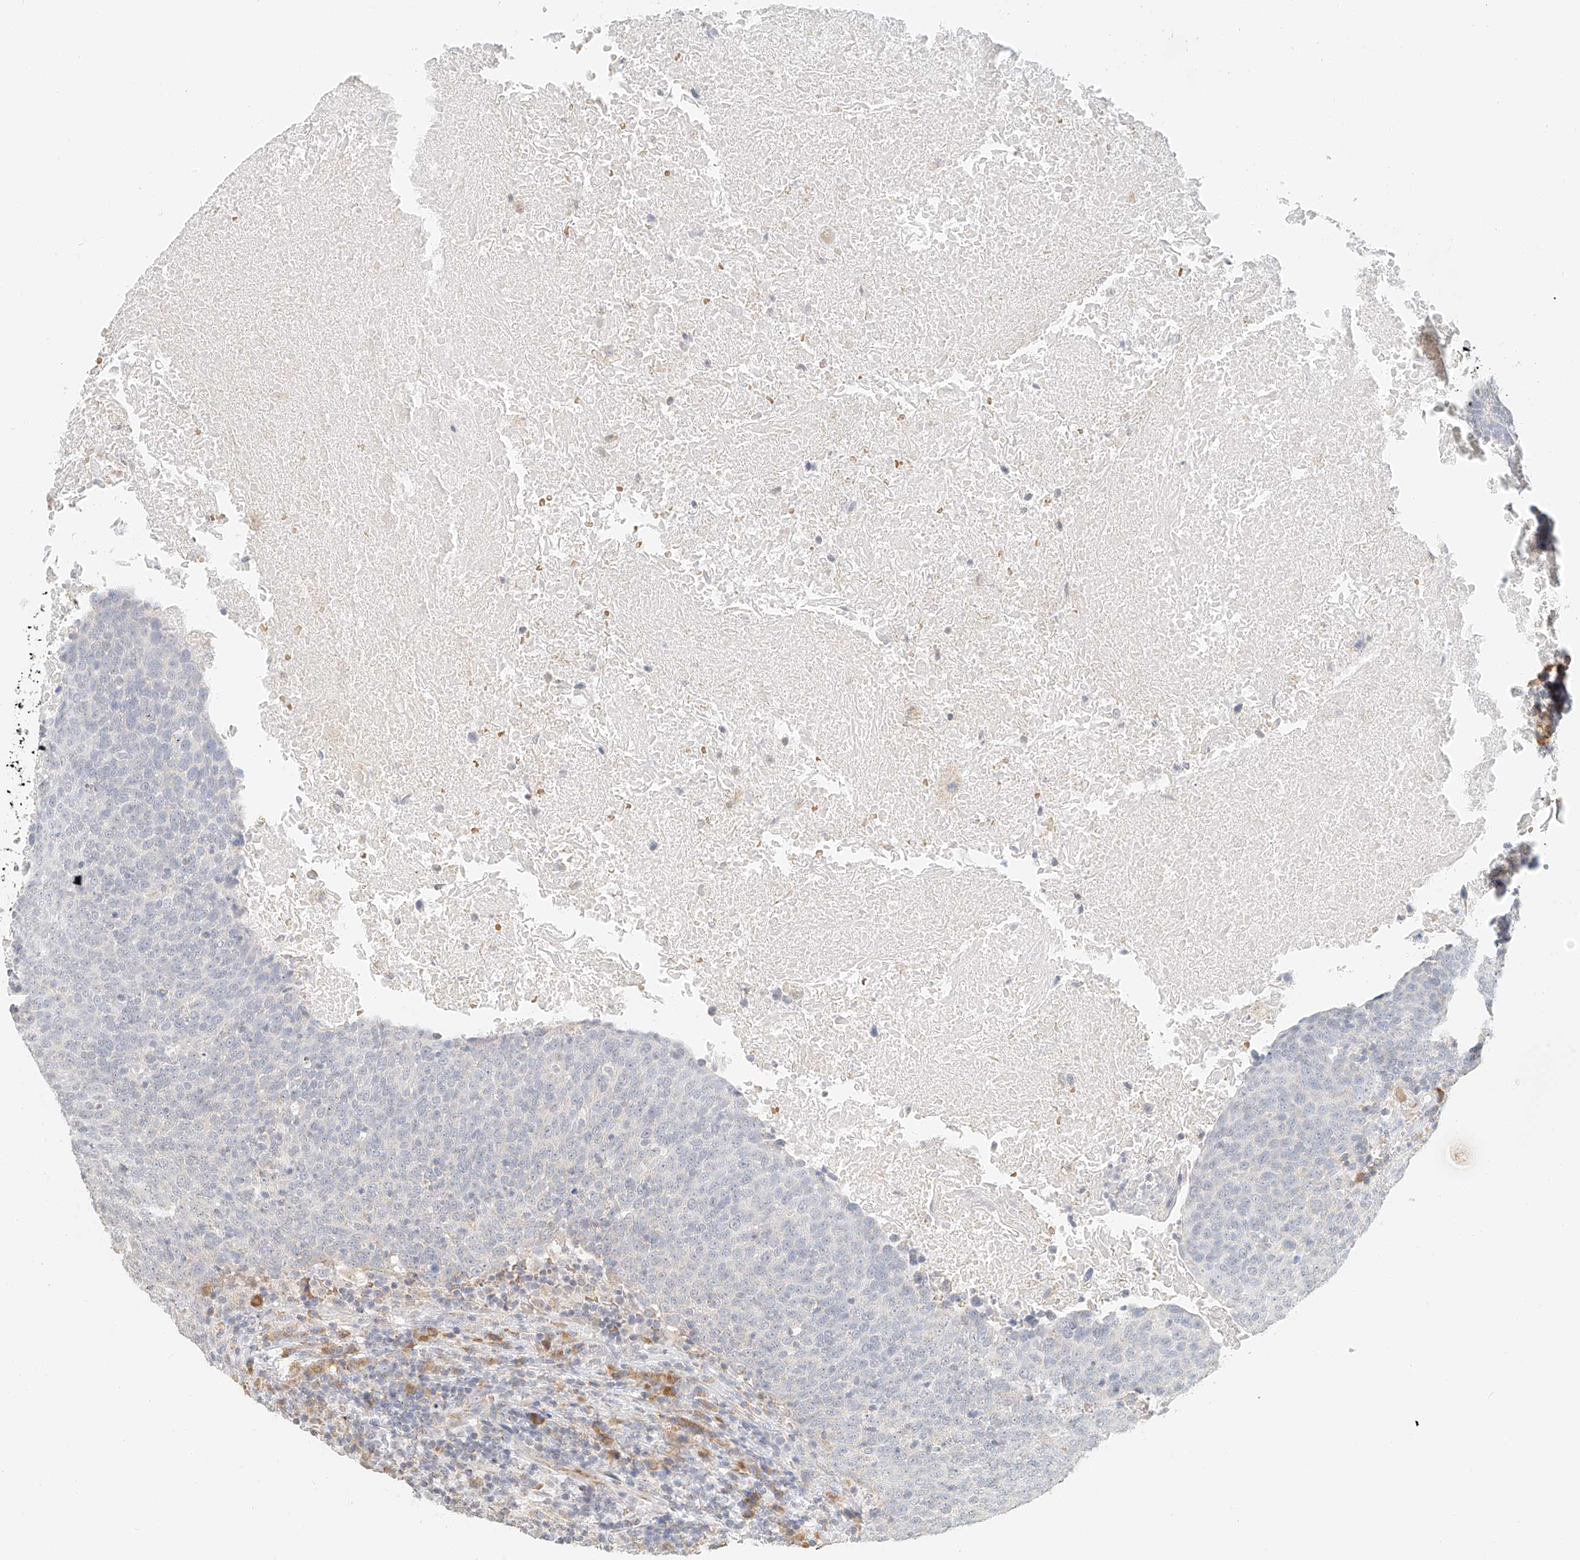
{"staining": {"intensity": "negative", "quantity": "none", "location": "none"}, "tissue": "head and neck cancer", "cell_type": "Tumor cells", "image_type": "cancer", "snomed": [{"axis": "morphology", "description": "Squamous cell carcinoma, NOS"}, {"axis": "morphology", "description": "Squamous cell carcinoma, metastatic, NOS"}, {"axis": "topography", "description": "Lymph node"}, {"axis": "topography", "description": "Head-Neck"}], "caption": "IHC histopathology image of head and neck metastatic squamous cell carcinoma stained for a protein (brown), which demonstrates no positivity in tumor cells.", "gene": "CXorf58", "patient": {"sex": "male", "age": 62}}